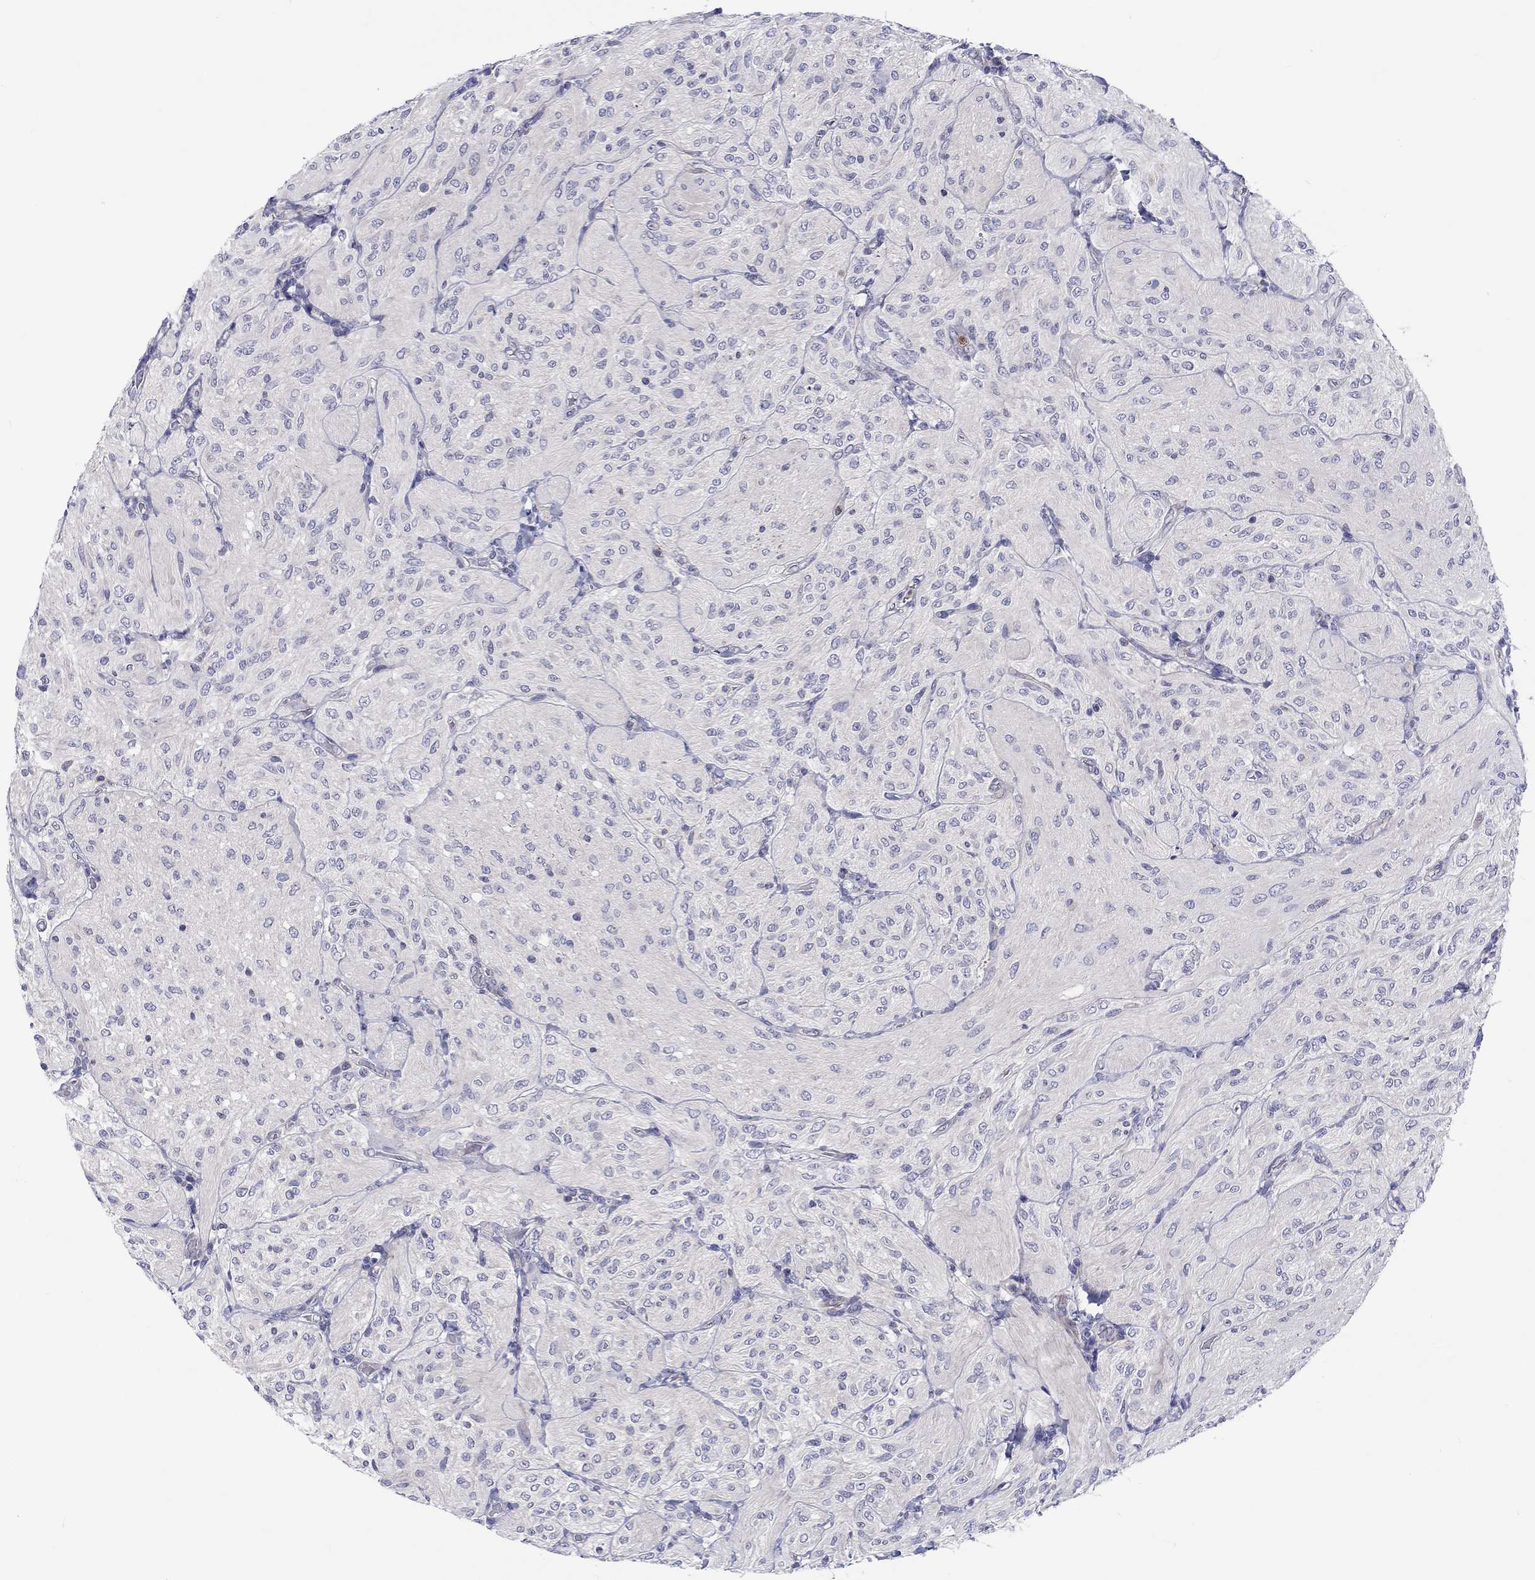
{"staining": {"intensity": "negative", "quantity": "none", "location": "none"}, "tissue": "glioma", "cell_type": "Tumor cells", "image_type": "cancer", "snomed": [{"axis": "morphology", "description": "Glioma, malignant, Low grade"}, {"axis": "topography", "description": "Brain"}], "caption": "The immunohistochemistry micrograph has no significant expression in tumor cells of malignant low-grade glioma tissue.", "gene": "ABCG4", "patient": {"sex": "male", "age": 3}}